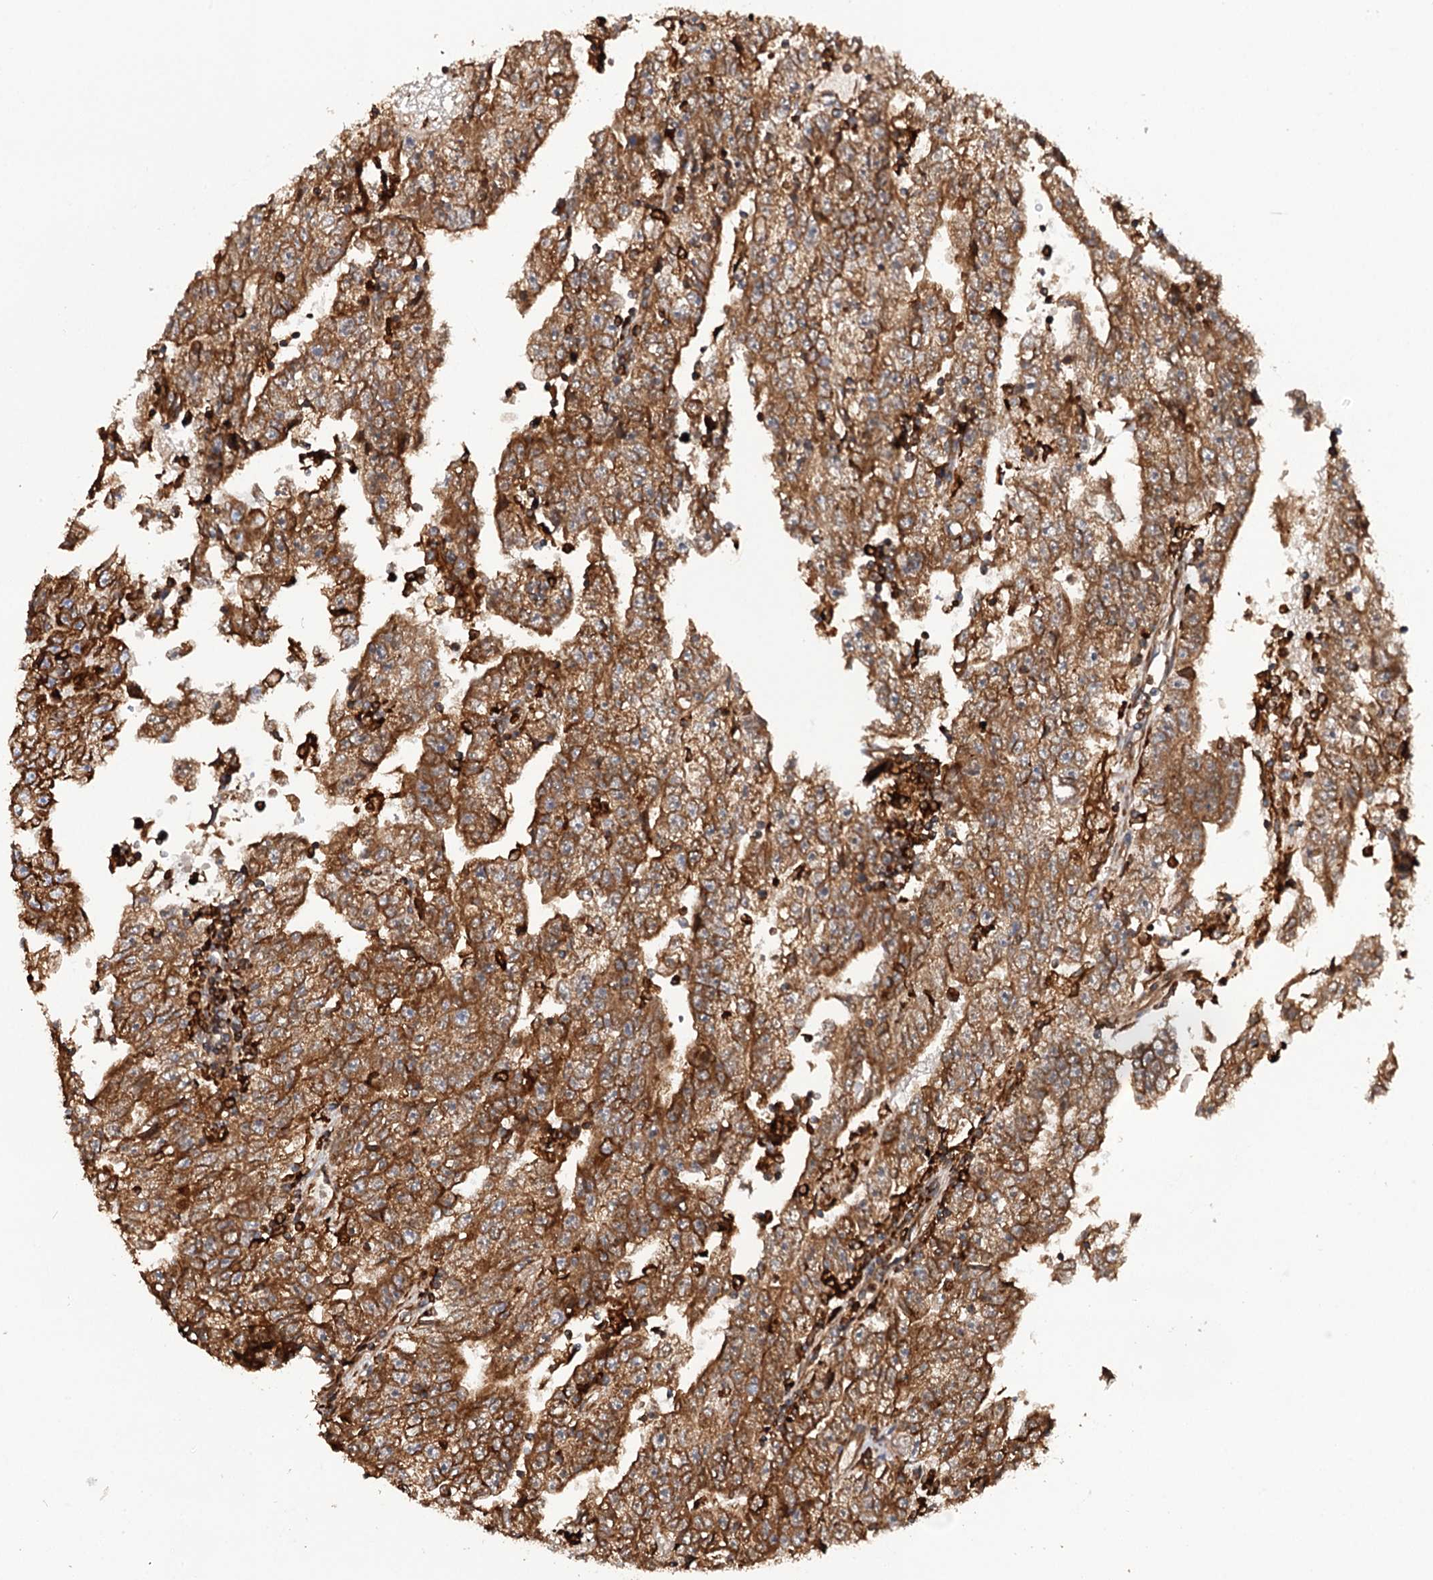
{"staining": {"intensity": "strong", "quantity": ">75%", "location": "cytoplasmic/membranous"}, "tissue": "testis cancer", "cell_type": "Tumor cells", "image_type": "cancer", "snomed": [{"axis": "morphology", "description": "Carcinoma, Embryonal, NOS"}, {"axis": "topography", "description": "Testis"}], "caption": "Human testis embryonal carcinoma stained with a brown dye shows strong cytoplasmic/membranous positive positivity in approximately >75% of tumor cells.", "gene": "ERP29", "patient": {"sex": "male", "age": 25}}